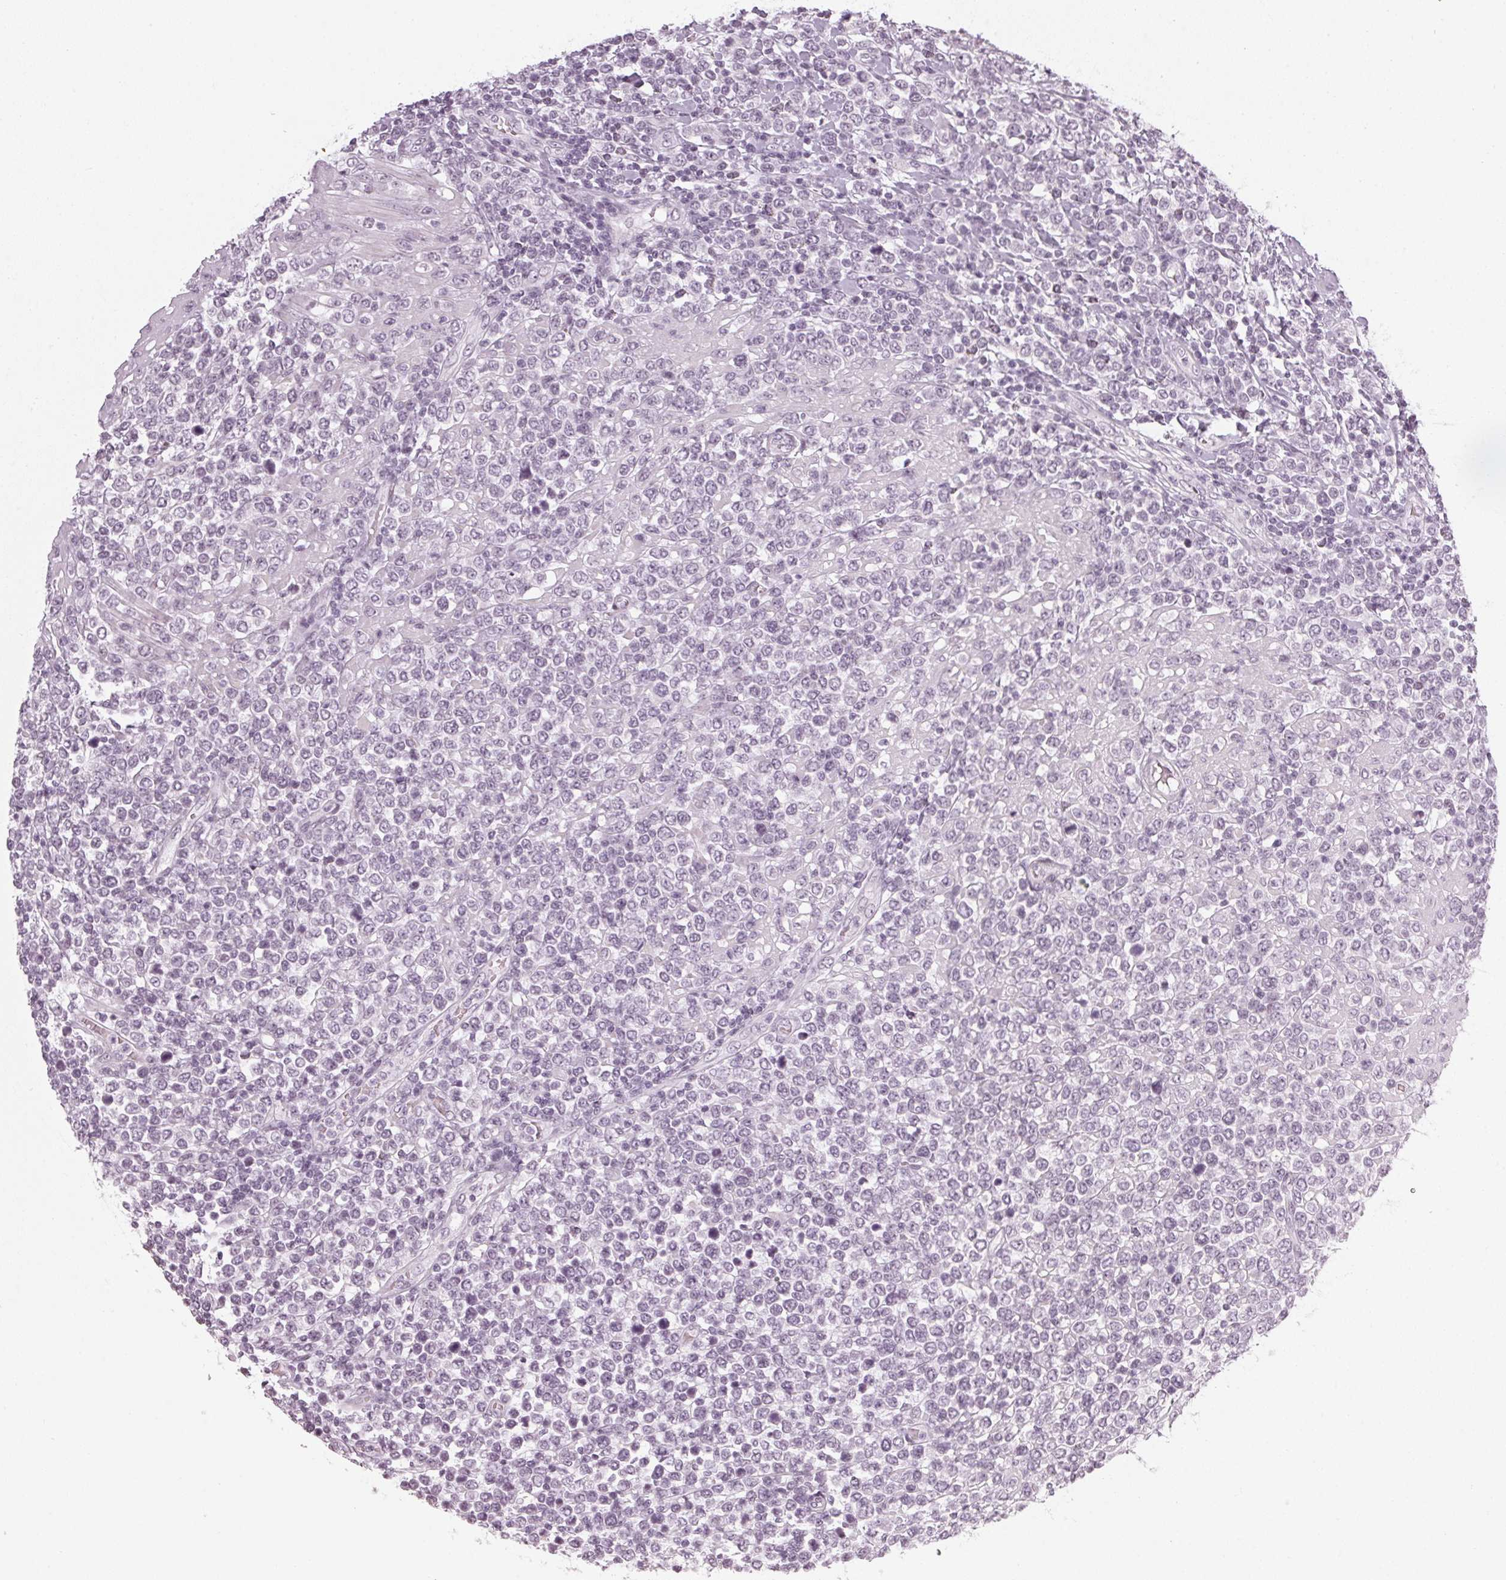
{"staining": {"intensity": "negative", "quantity": "none", "location": "none"}, "tissue": "lymphoma", "cell_type": "Tumor cells", "image_type": "cancer", "snomed": [{"axis": "morphology", "description": "Malignant lymphoma, non-Hodgkin's type, High grade"}, {"axis": "topography", "description": "Soft tissue"}], "caption": "High magnification brightfield microscopy of high-grade malignant lymphoma, non-Hodgkin's type stained with DAB (brown) and counterstained with hematoxylin (blue): tumor cells show no significant staining.", "gene": "DNAJC6", "patient": {"sex": "female", "age": 56}}